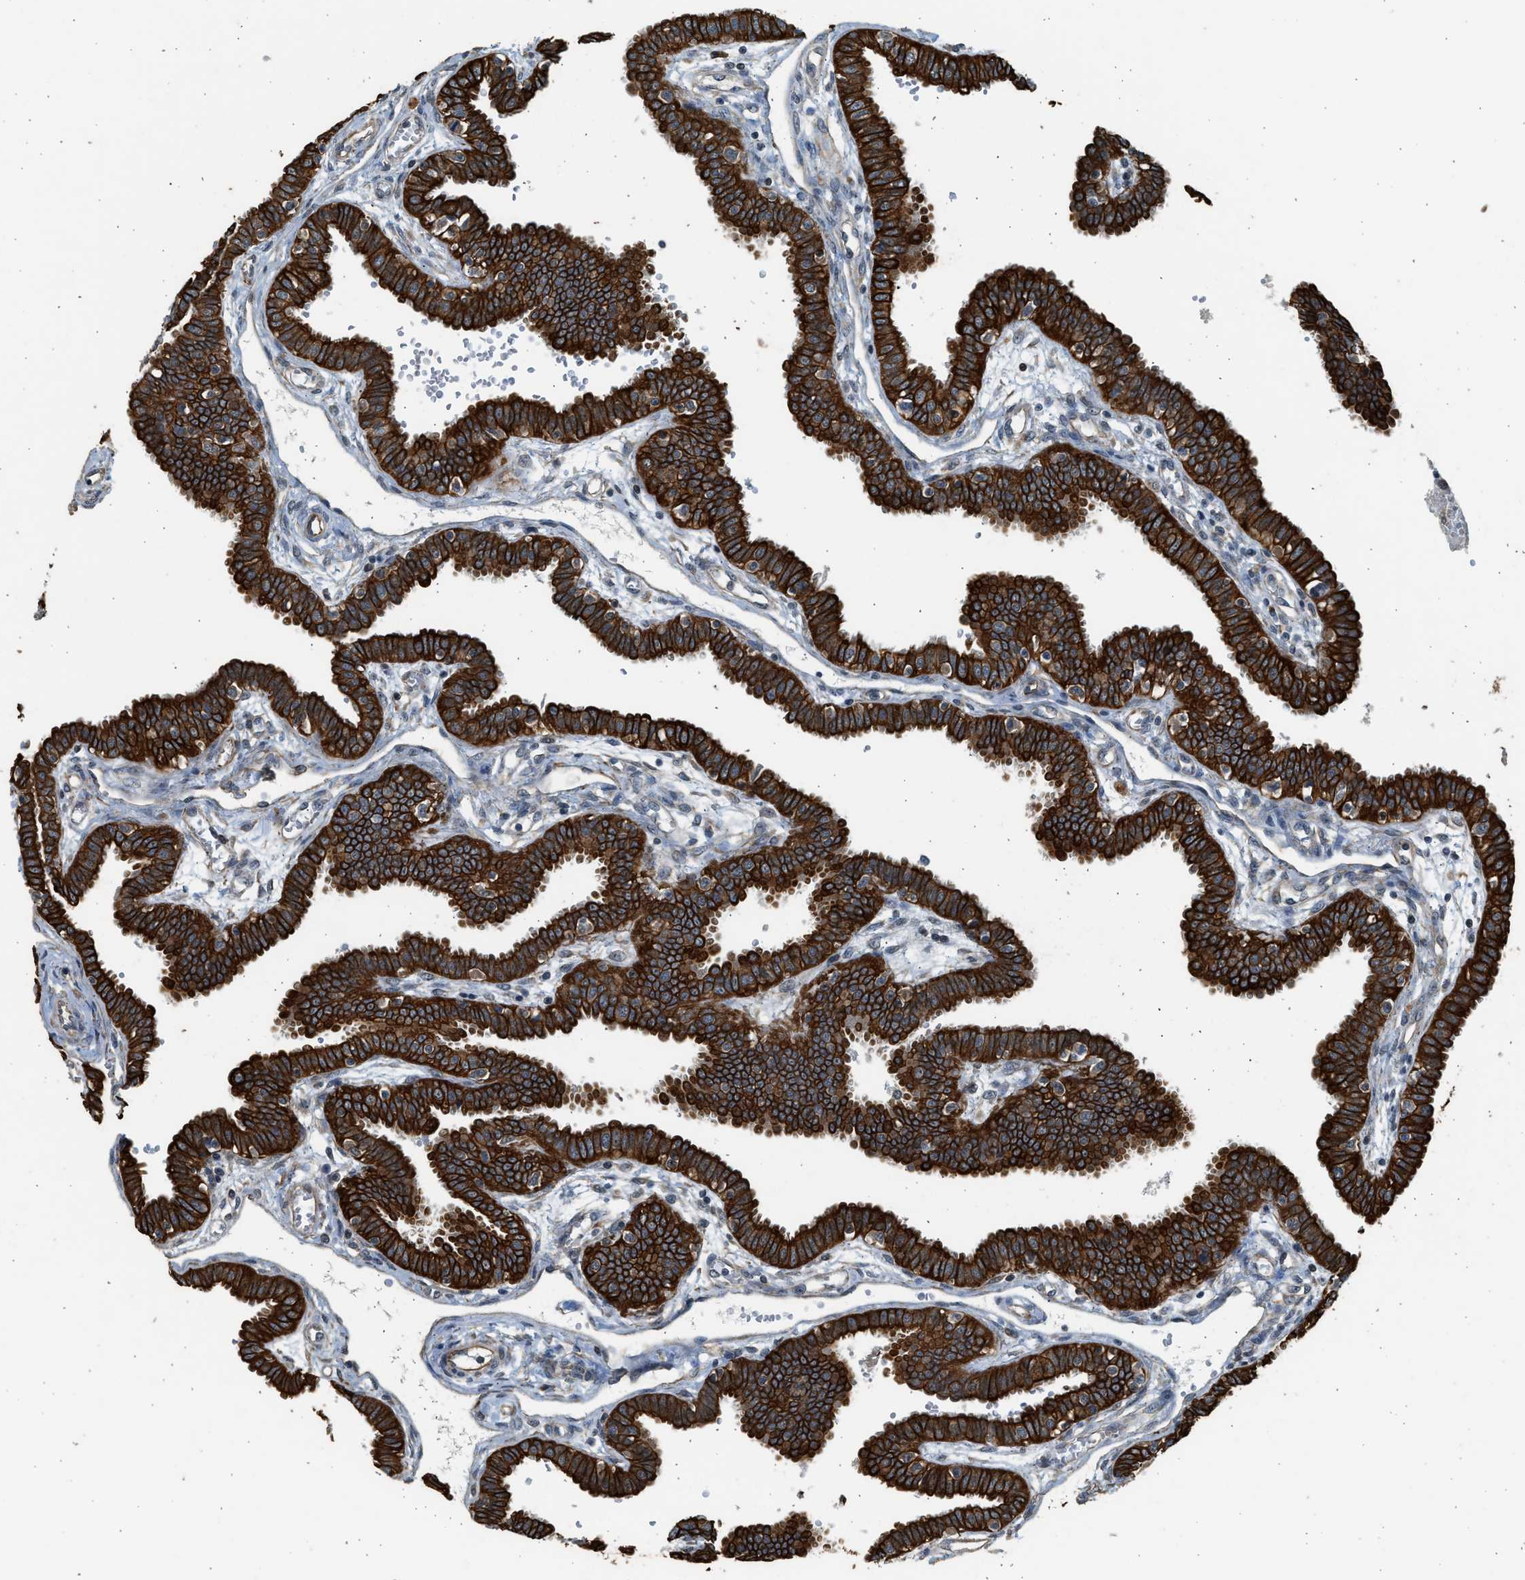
{"staining": {"intensity": "strong", "quantity": ">75%", "location": "cytoplasmic/membranous"}, "tissue": "fallopian tube", "cell_type": "Glandular cells", "image_type": "normal", "snomed": [{"axis": "morphology", "description": "Normal tissue, NOS"}, {"axis": "topography", "description": "Fallopian tube"}], "caption": "Immunohistochemical staining of normal fallopian tube displays high levels of strong cytoplasmic/membranous positivity in about >75% of glandular cells.", "gene": "PCLO", "patient": {"sex": "female", "age": 32}}